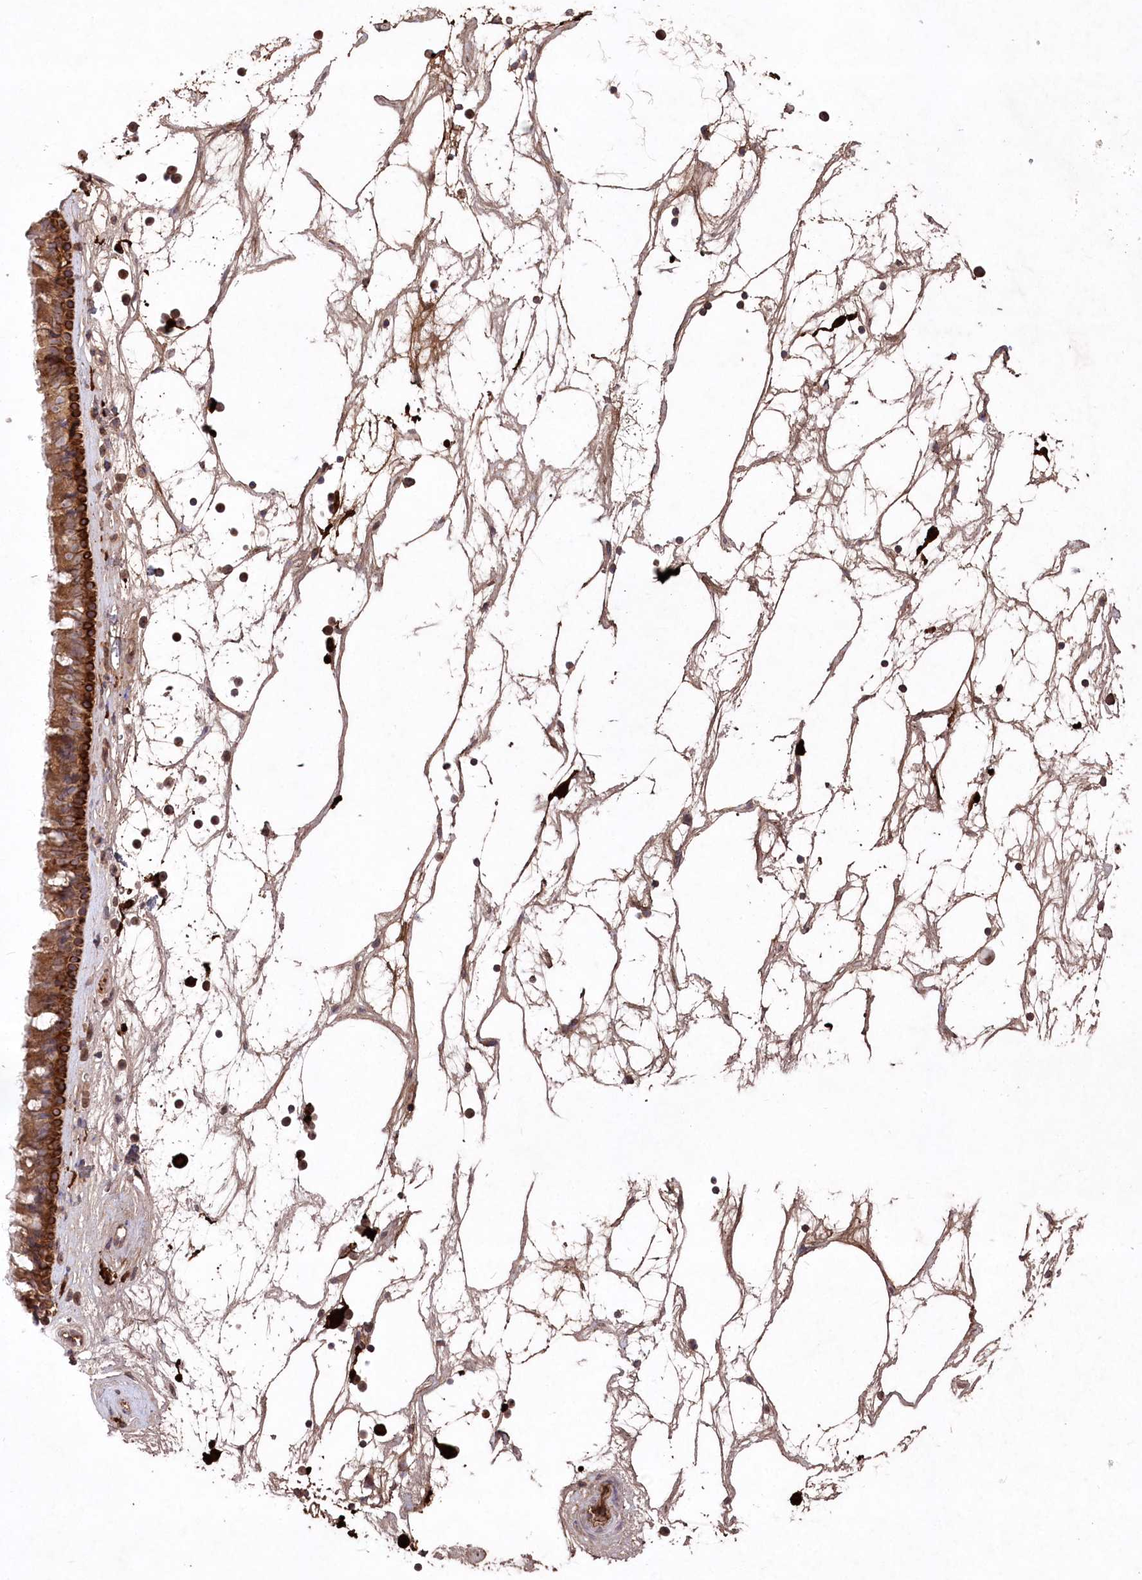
{"staining": {"intensity": "strong", "quantity": ">75%", "location": "cytoplasmic/membranous"}, "tissue": "nasopharynx", "cell_type": "Respiratory epithelial cells", "image_type": "normal", "snomed": [{"axis": "morphology", "description": "Normal tissue, NOS"}, {"axis": "topography", "description": "Nasopharynx"}], "caption": "Immunohistochemistry (IHC) photomicrograph of benign nasopharynx stained for a protein (brown), which displays high levels of strong cytoplasmic/membranous staining in approximately >75% of respiratory epithelial cells.", "gene": "PPP1R21", "patient": {"sex": "male", "age": 64}}